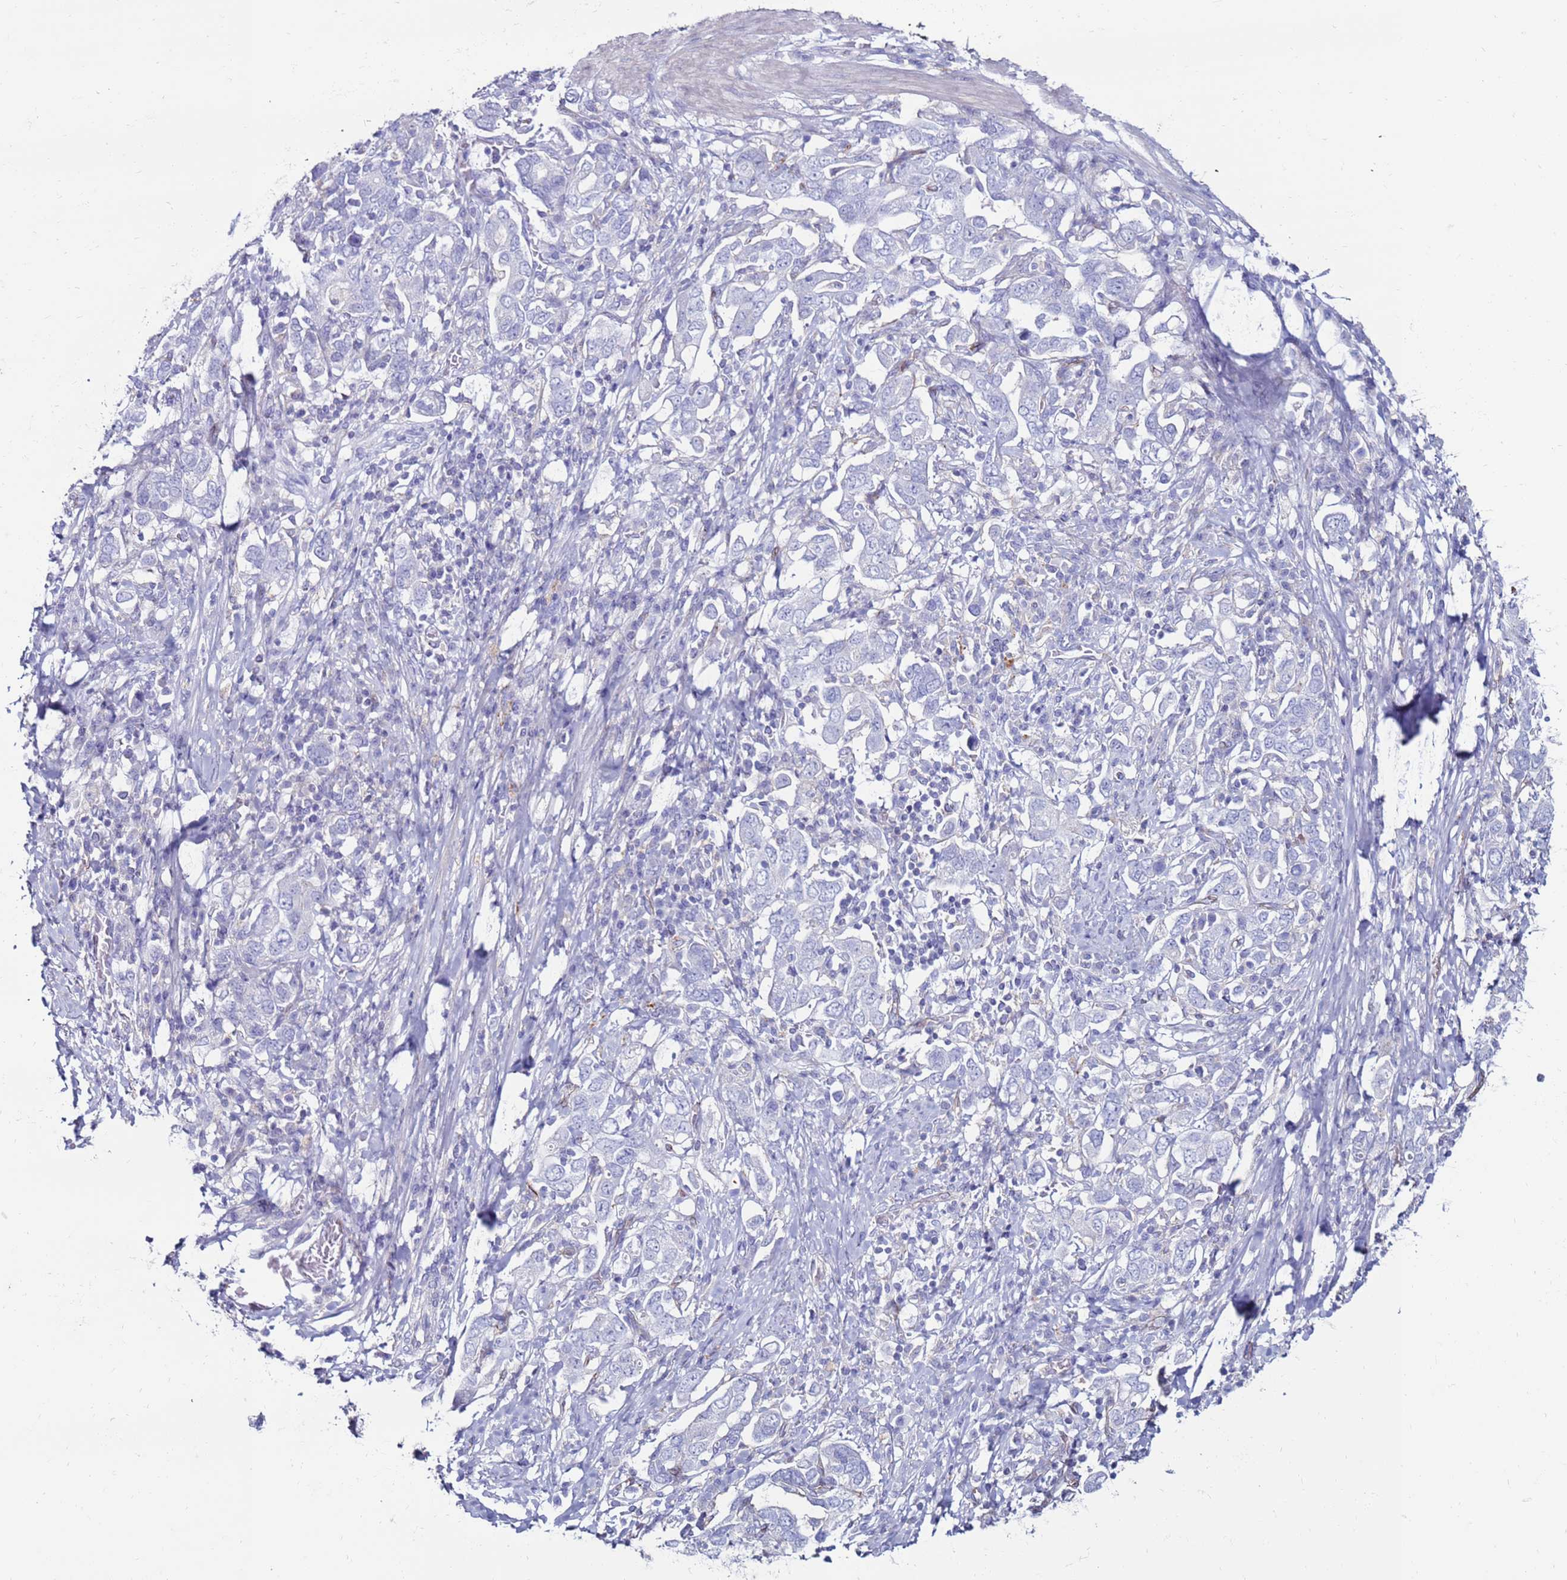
{"staining": {"intensity": "negative", "quantity": "none", "location": "none"}, "tissue": "stomach cancer", "cell_type": "Tumor cells", "image_type": "cancer", "snomed": [{"axis": "morphology", "description": "Adenocarcinoma, NOS"}, {"axis": "topography", "description": "Stomach, upper"}, {"axis": "topography", "description": "Stomach"}], "caption": "This is an IHC histopathology image of human stomach cancer. There is no positivity in tumor cells.", "gene": "CLEC4M", "patient": {"sex": "male", "age": 62}}